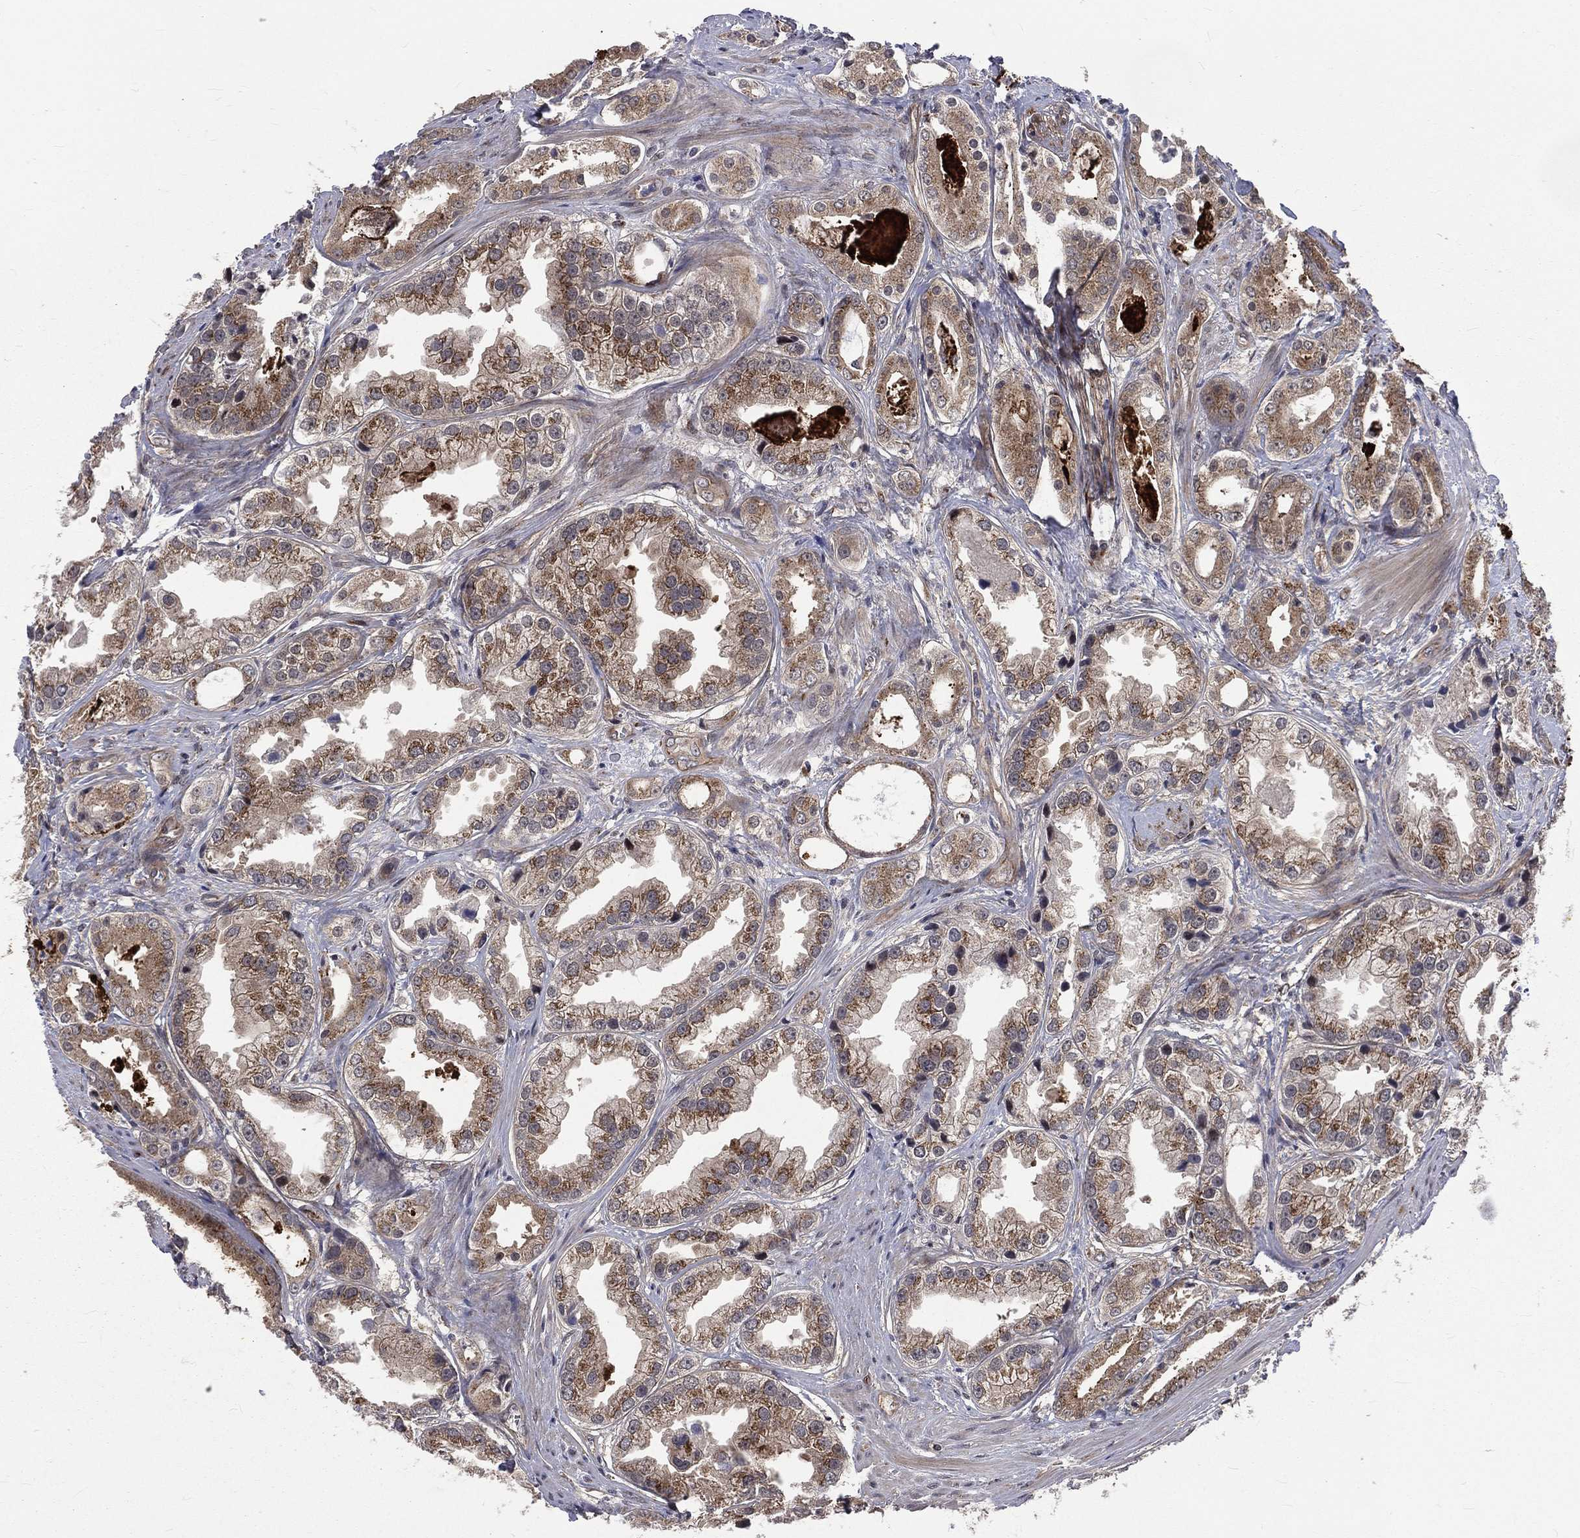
{"staining": {"intensity": "moderate", "quantity": "25%-75%", "location": "cytoplasmic/membranous"}, "tissue": "prostate cancer", "cell_type": "Tumor cells", "image_type": "cancer", "snomed": [{"axis": "morphology", "description": "Adenocarcinoma, NOS"}, {"axis": "topography", "description": "Prostate"}], "caption": "A micrograph showing moderate cytoplasmic/membranous staining in approximately 25%-75% of tumor cells in adenocarcinoma (prostate), as visualized by brown immunohistochemical staining.", "gene": "ARL3", "patient": {"sex": "male", "age": 61}}